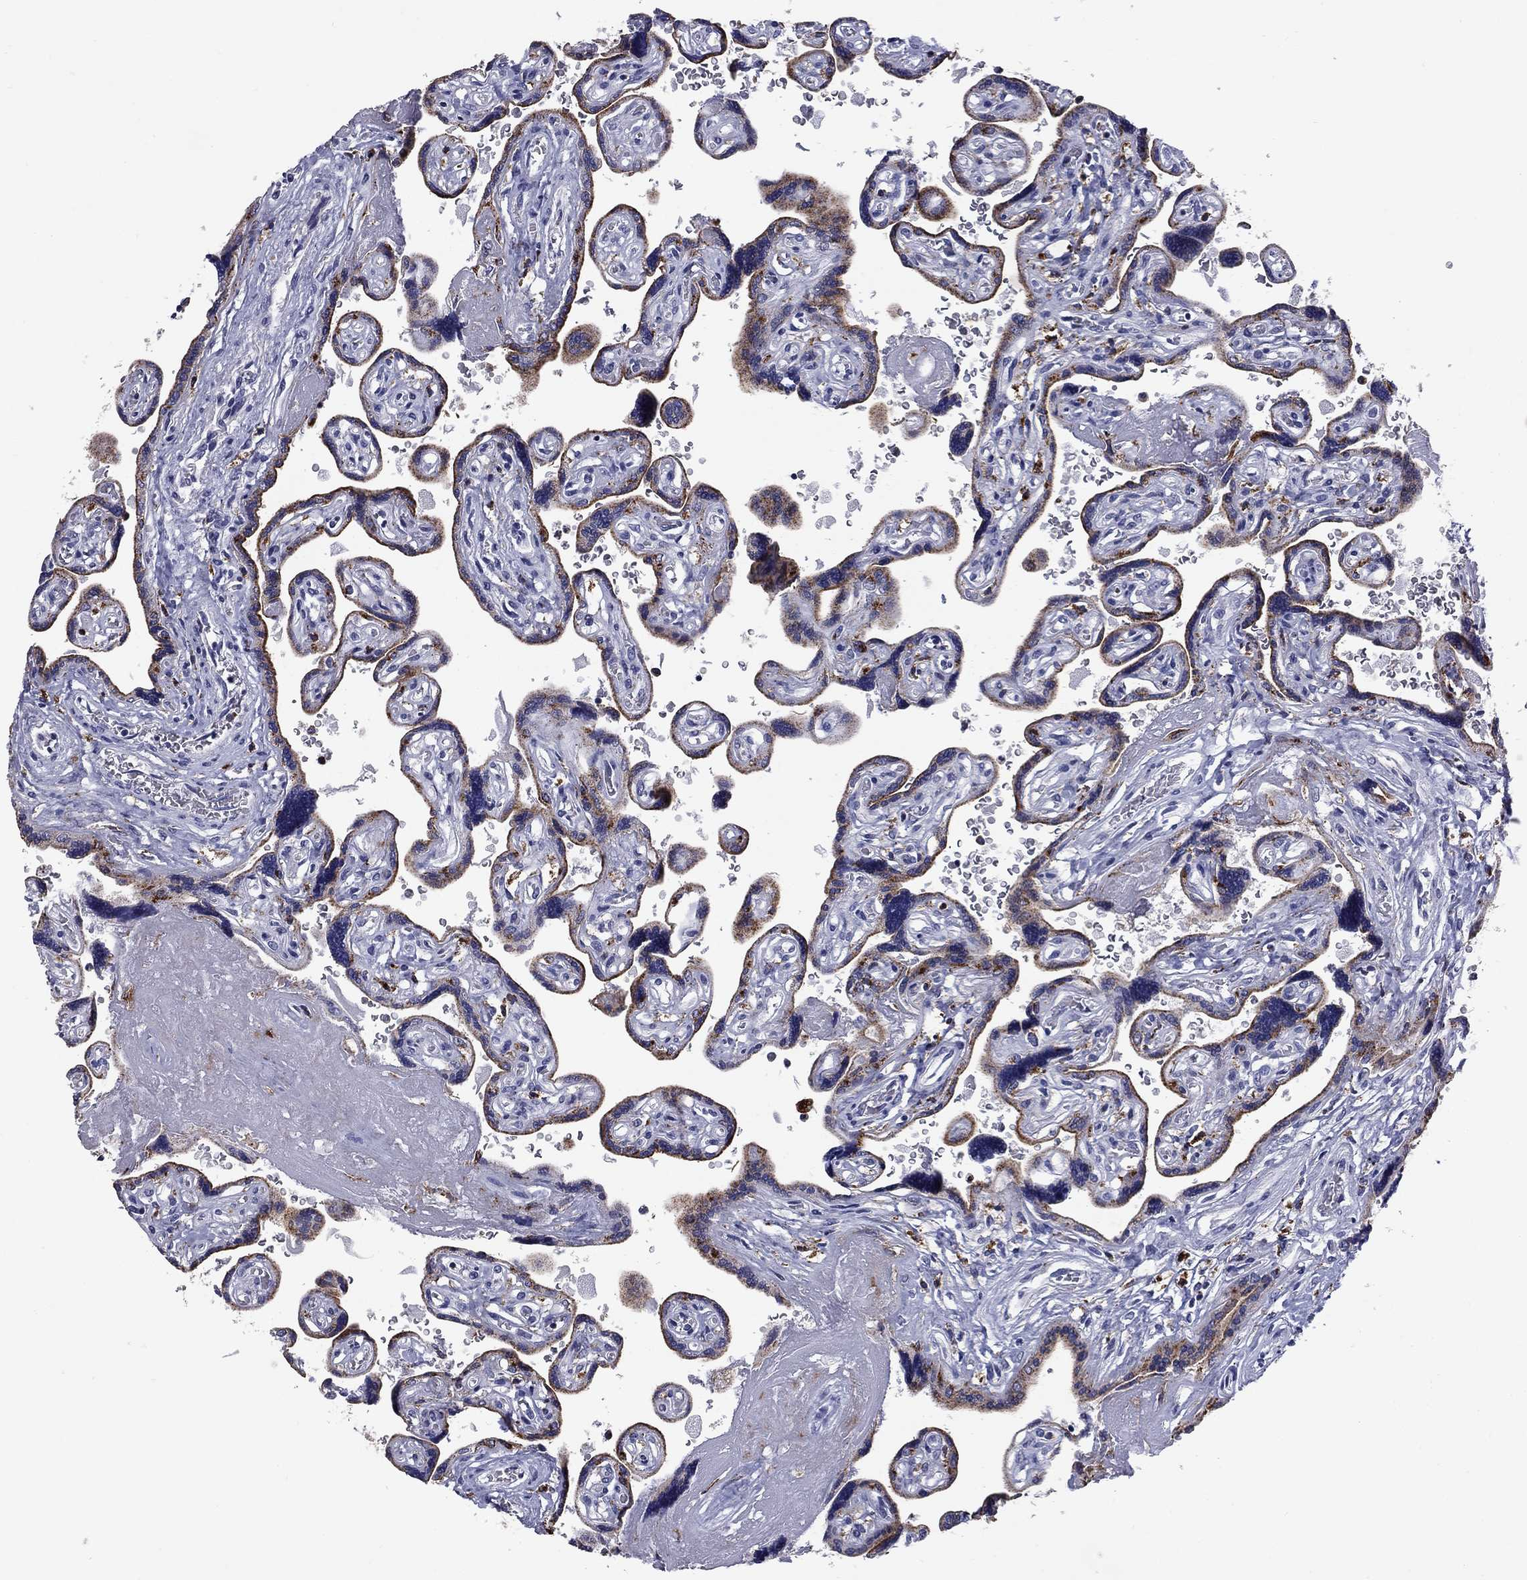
{"staining": {"intensity": "negative", "quantity": "none", "location": "none"}, "tissue": "placenta", "cell_type": "Decidual cells", "image_type": "normal", "snomed": [{"axis": "morphology", "description": "Normal tissue, NOS"}, {"axis": "topography", "description": "Placenta"}], "caption": "Protein analysis of normal placenta exhibits no significant expression in decidual cells. Nuclei are stained in blue.", "gene": "MADCAM1", "patient": {"sex": "female", "age": 32}}